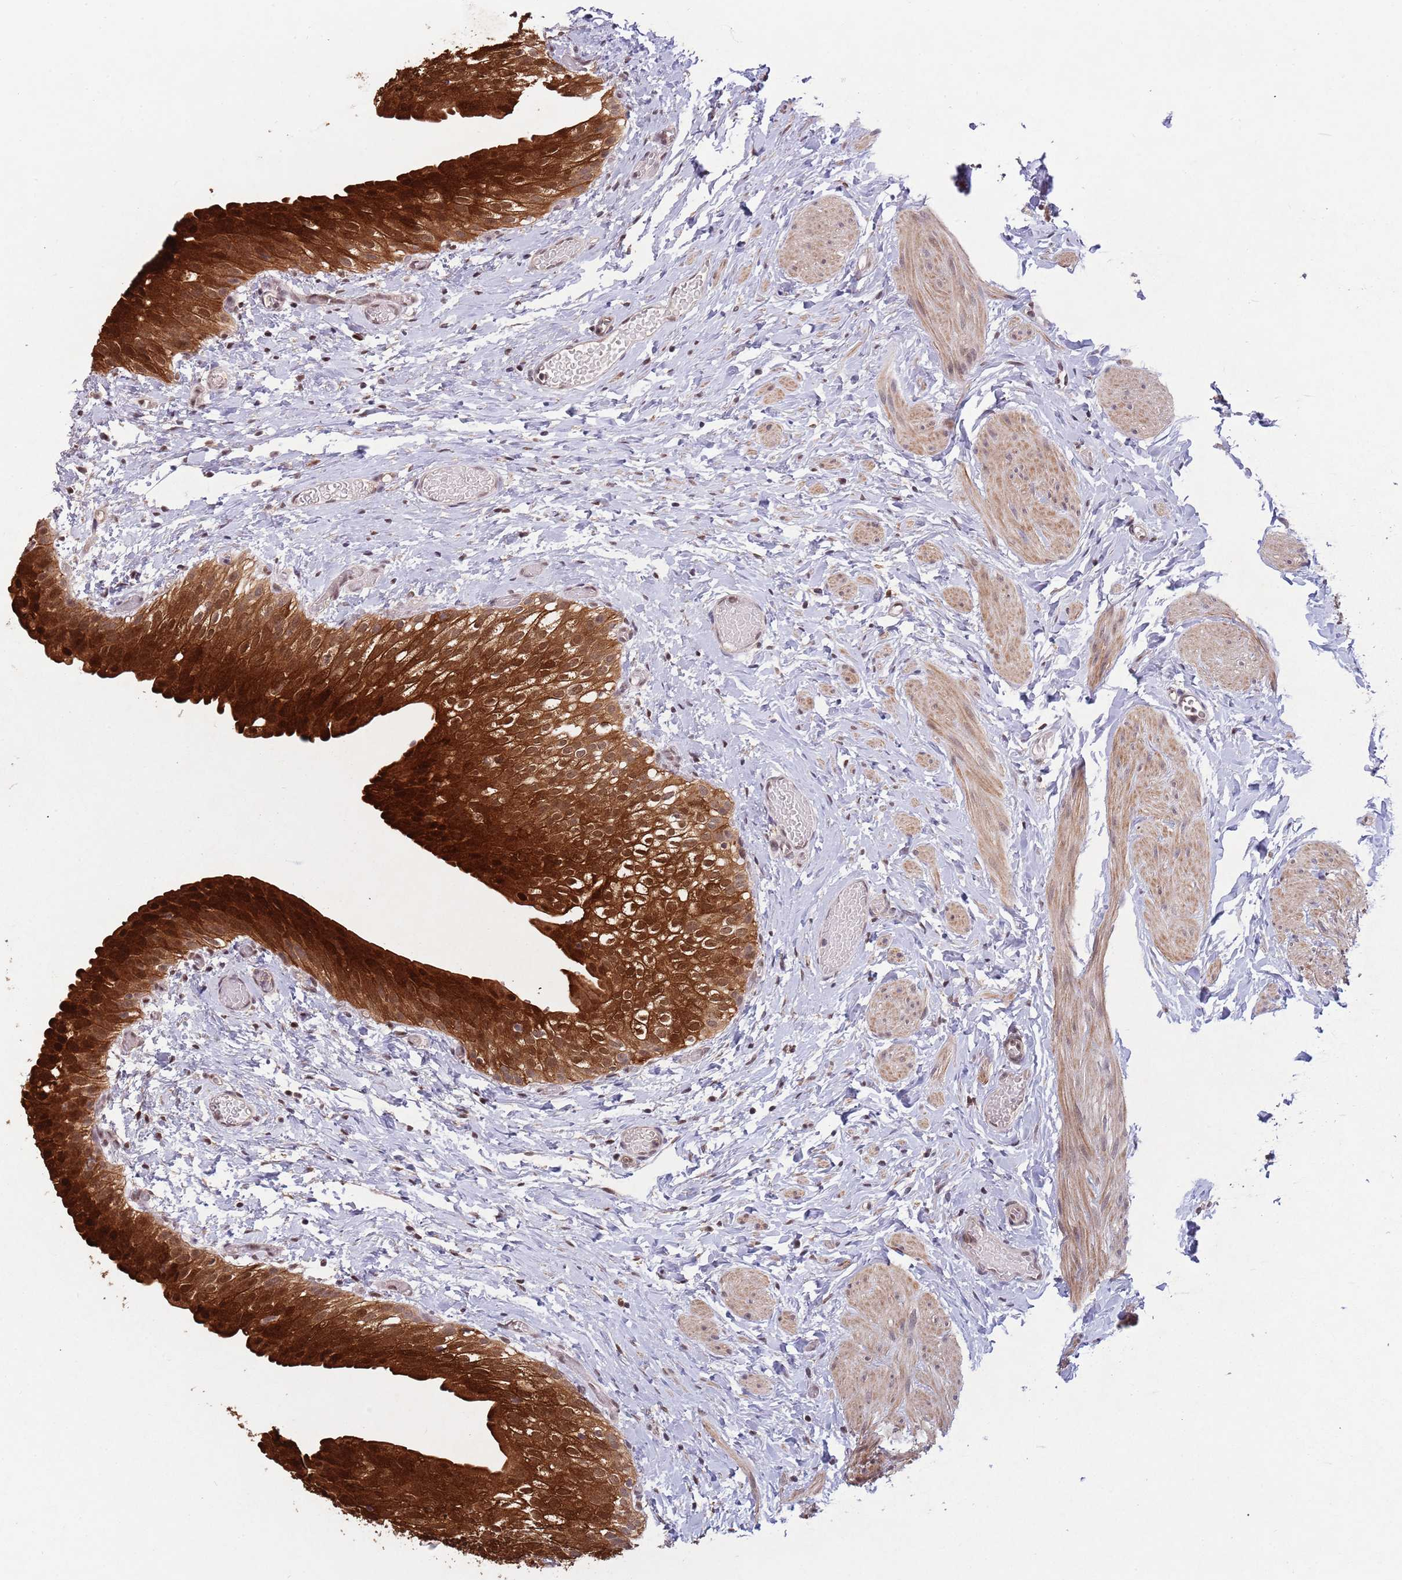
{"staining": {"intensity": "strong", "quantity": ">75%", "location": "cytoplasmic/membranous,nuclear"}, "tissue": "urinary bladder", "cell_type": "Urothelial cells", "image_type": "normal", "snomed": [{"axis": "morphology", "description": "Normal tissue, NOS"}, {"axis": "topography", "description": "Urinary bladder"}], "caption": "This is a micrograph of immunohistochemistry staining of benign urinary bladder, which shows strong expression in the cytoplasmic/membranous,nuclear of urothelial cells.", "gene": "ZNF639", "patient": {"sex": "male", "age": 1}}